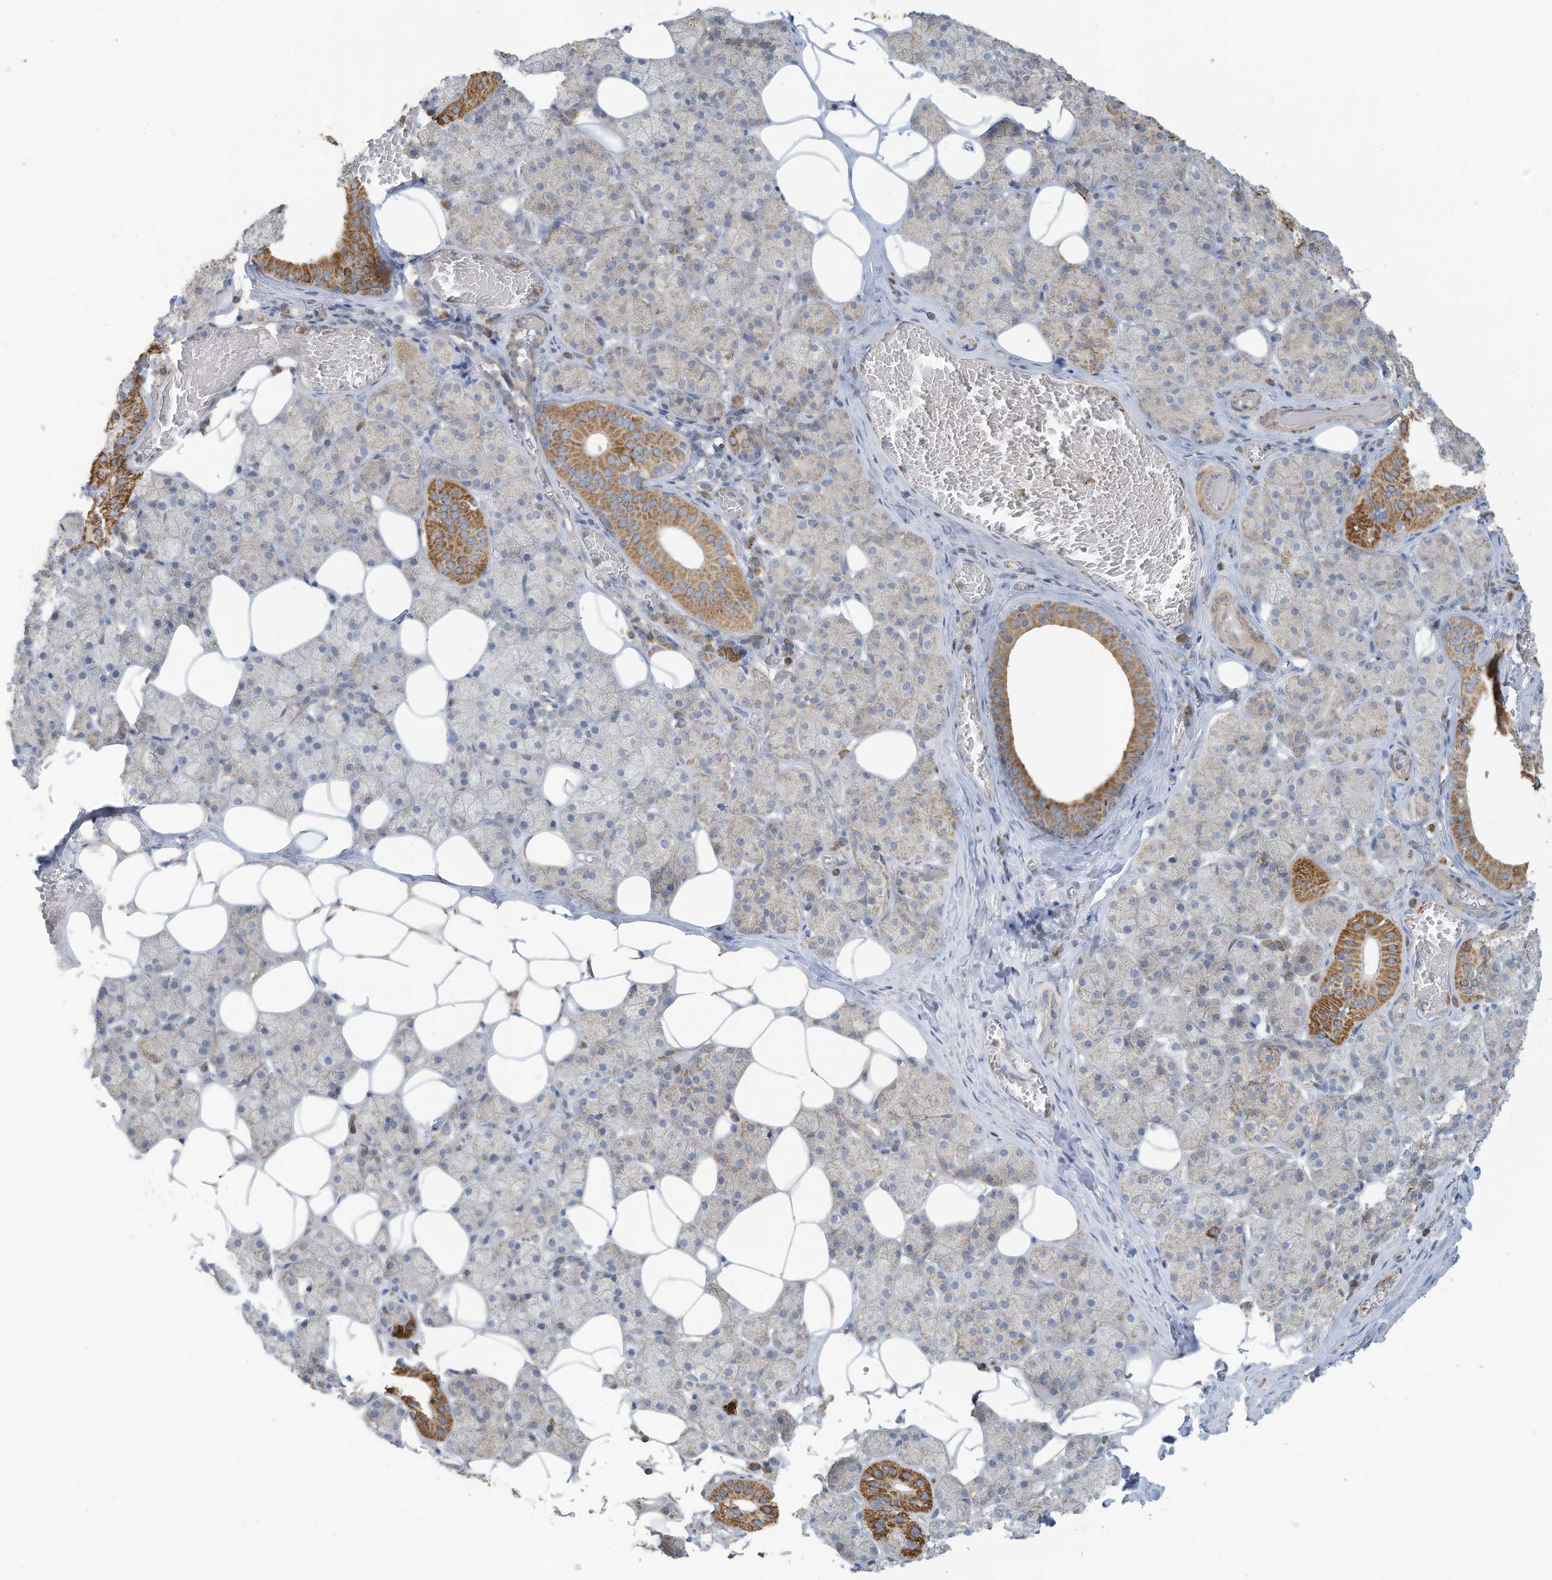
{"staining": {"intensity": "strong", "quantity": "<25%", "location": "cytoplasmic/membranous"}, "tissue": "salivary gland", "cell_type": "Glandular cells", "image_type": "normal", "snomed": [{"axis": "morphology", "description": "Normal tissue, NOS"}, {"axis": "topography", "description": "Salivary gland"}], "caption": "Salivary gland stained for a protein shows strong cytoplasmic/membranous positivity in glandular cells. Nuclei are stained in blue.", "gene": "GTPBP2", "patient": {"sex": "female", "age": 33}}